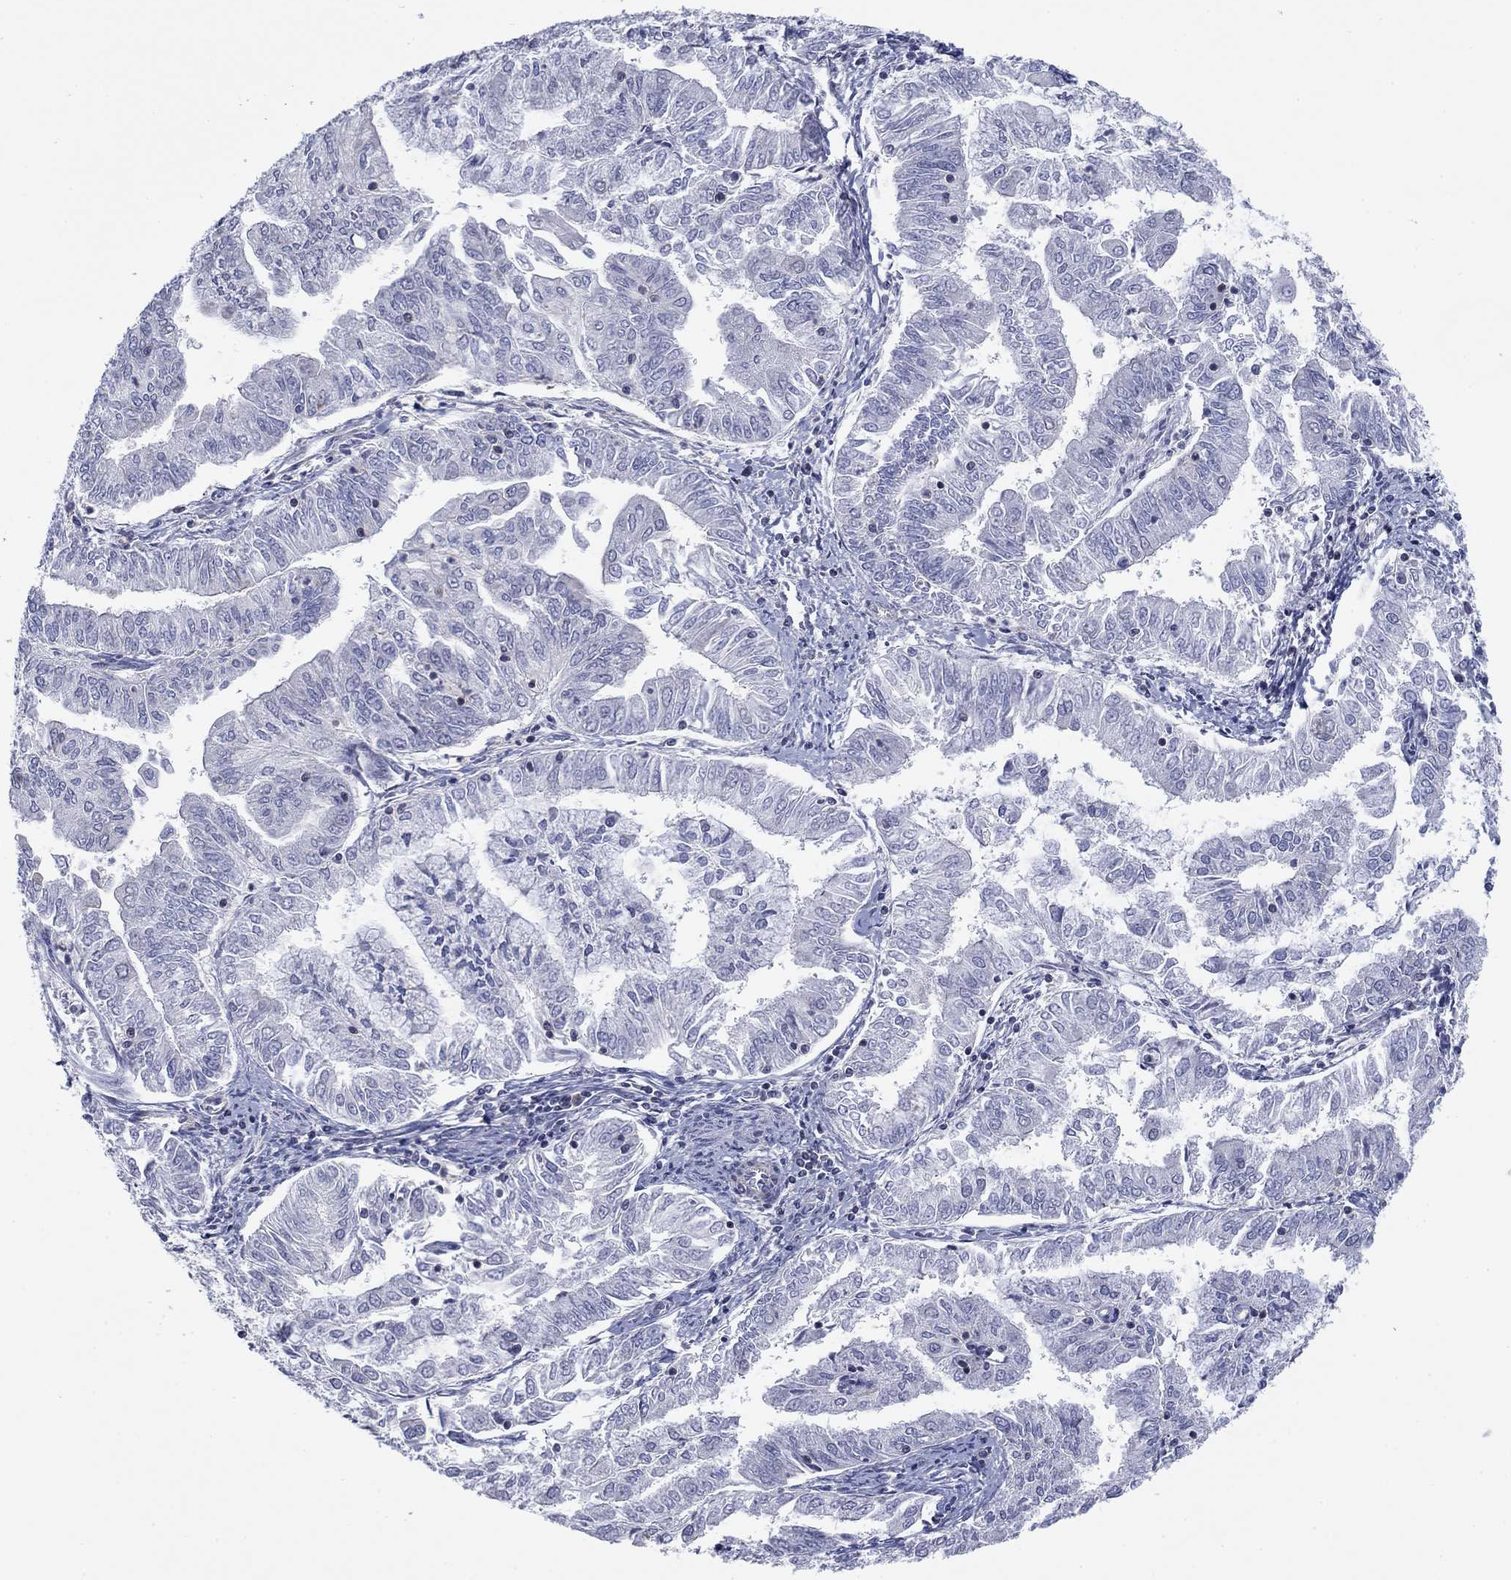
{"staining": {"intensity": "negative", "quantity": "none", "location": "none"}, "tissue": "endometrial cancer", "cell_type": "Tumor cells", "image_type": "cancer", "snomed": [{"axis": "morphology", "description": "Adenocarcinoma, NOS"}, {"axis": "topography", "description": "Endometrium"}], "caption": "A micrograph of human endometrial adenocarcinoma is negative for staining in tumor cells.", "gene": "PSD4", "patient": {"sex": "female", "age": 56}}